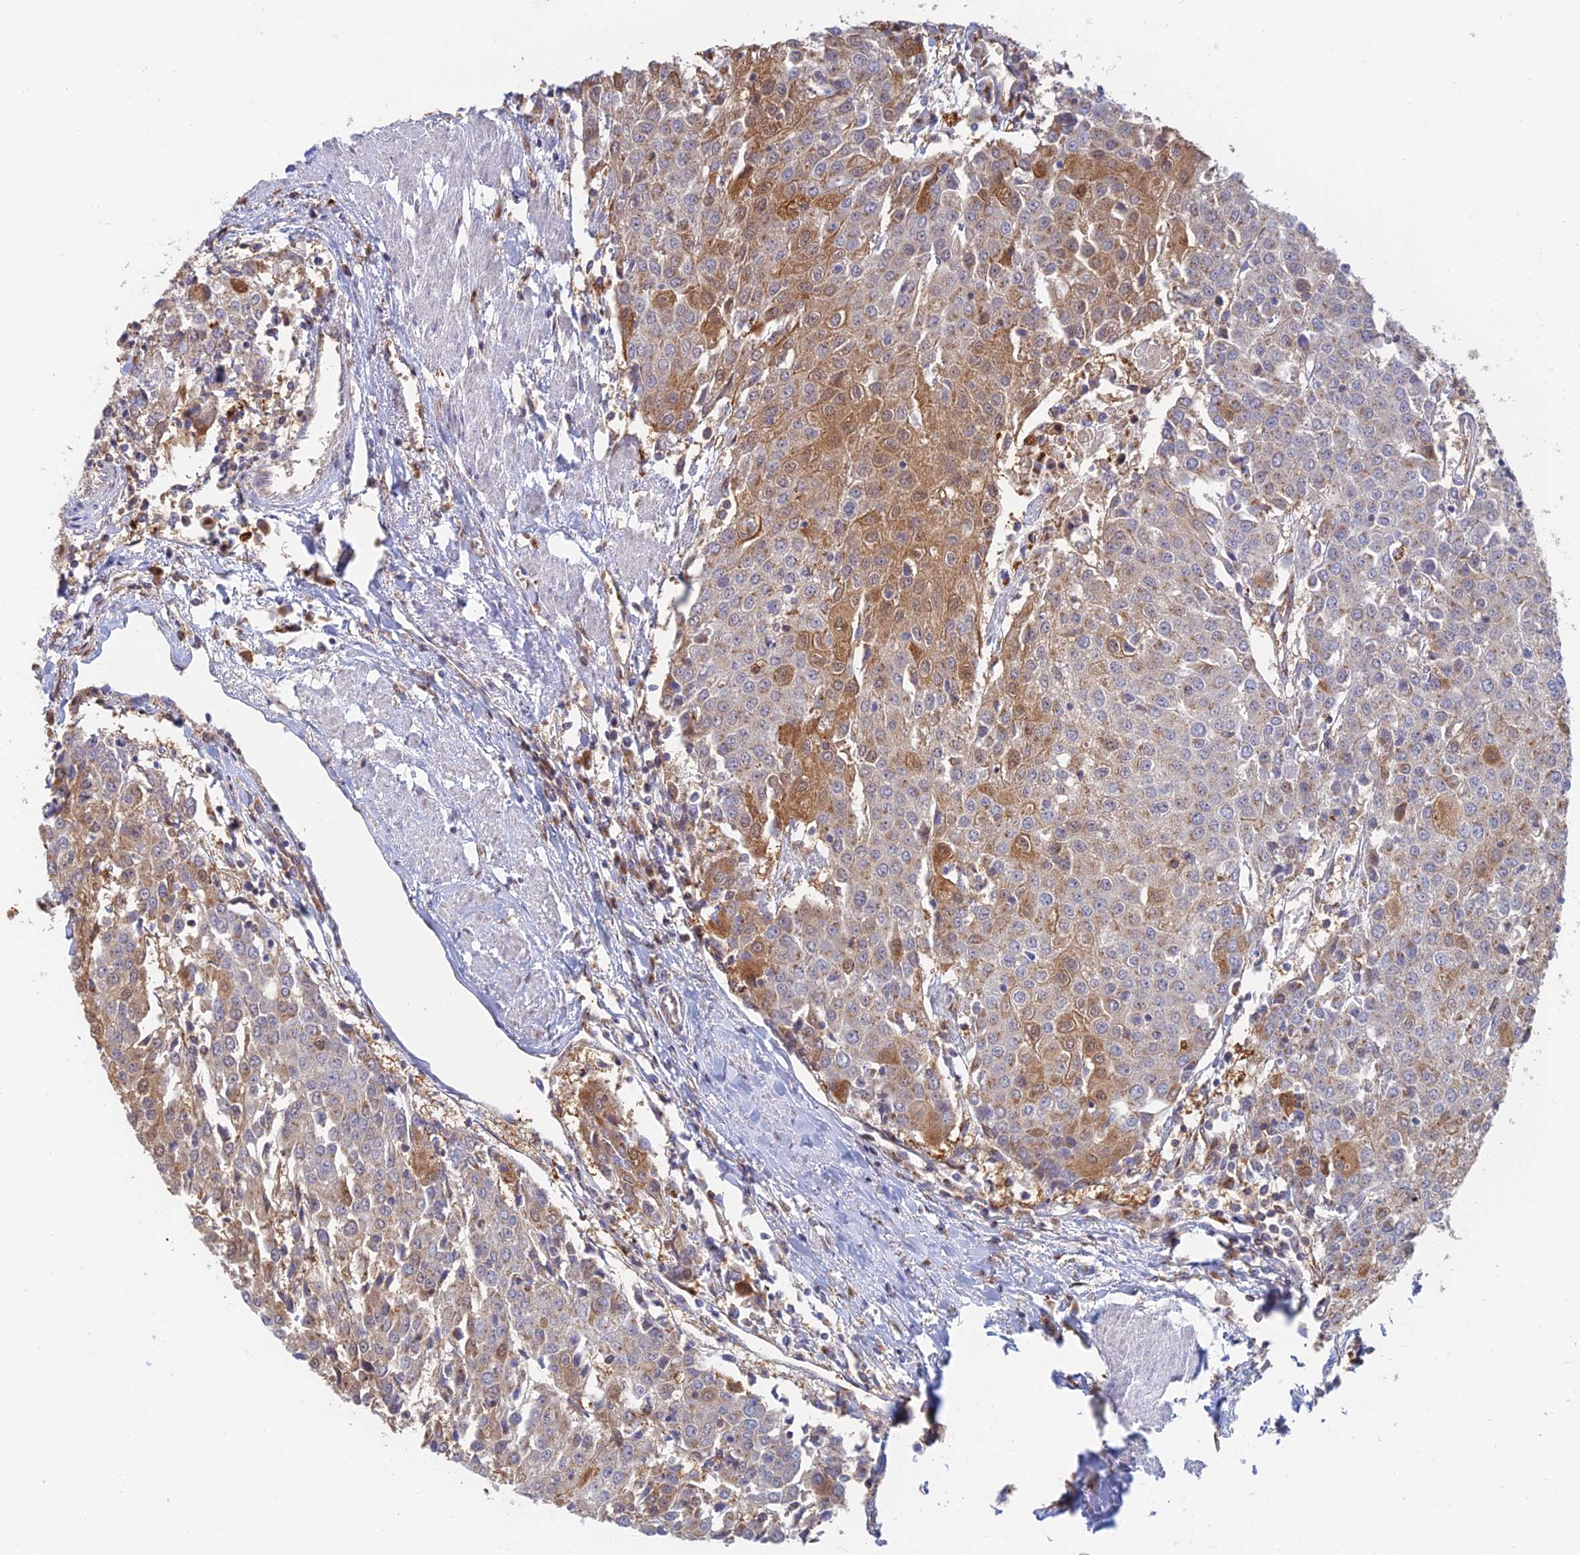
{"staining": {"intensity": "moderate", "quantity": "25%-75%", "location": "cytoplasmic/membranous"}, "tissue": "urothelial cancer", "cell_type": "Tumor cells", "image_type": "cancer", "snomed": [{"axis": "morphology", "description": "Urothelial carcinoma, High grade"}, {"axis": "topography", "description": "Urinary bladder"}], "caption": "Immunohistochemistry (IHC) of urothelial cancer shows medium levels of moderate cytoplasmic/membranous staining in about 25%-75% of tumor cells.", "gene": "HS2ST1", "patient": {"sex": "female", "age": 85}}